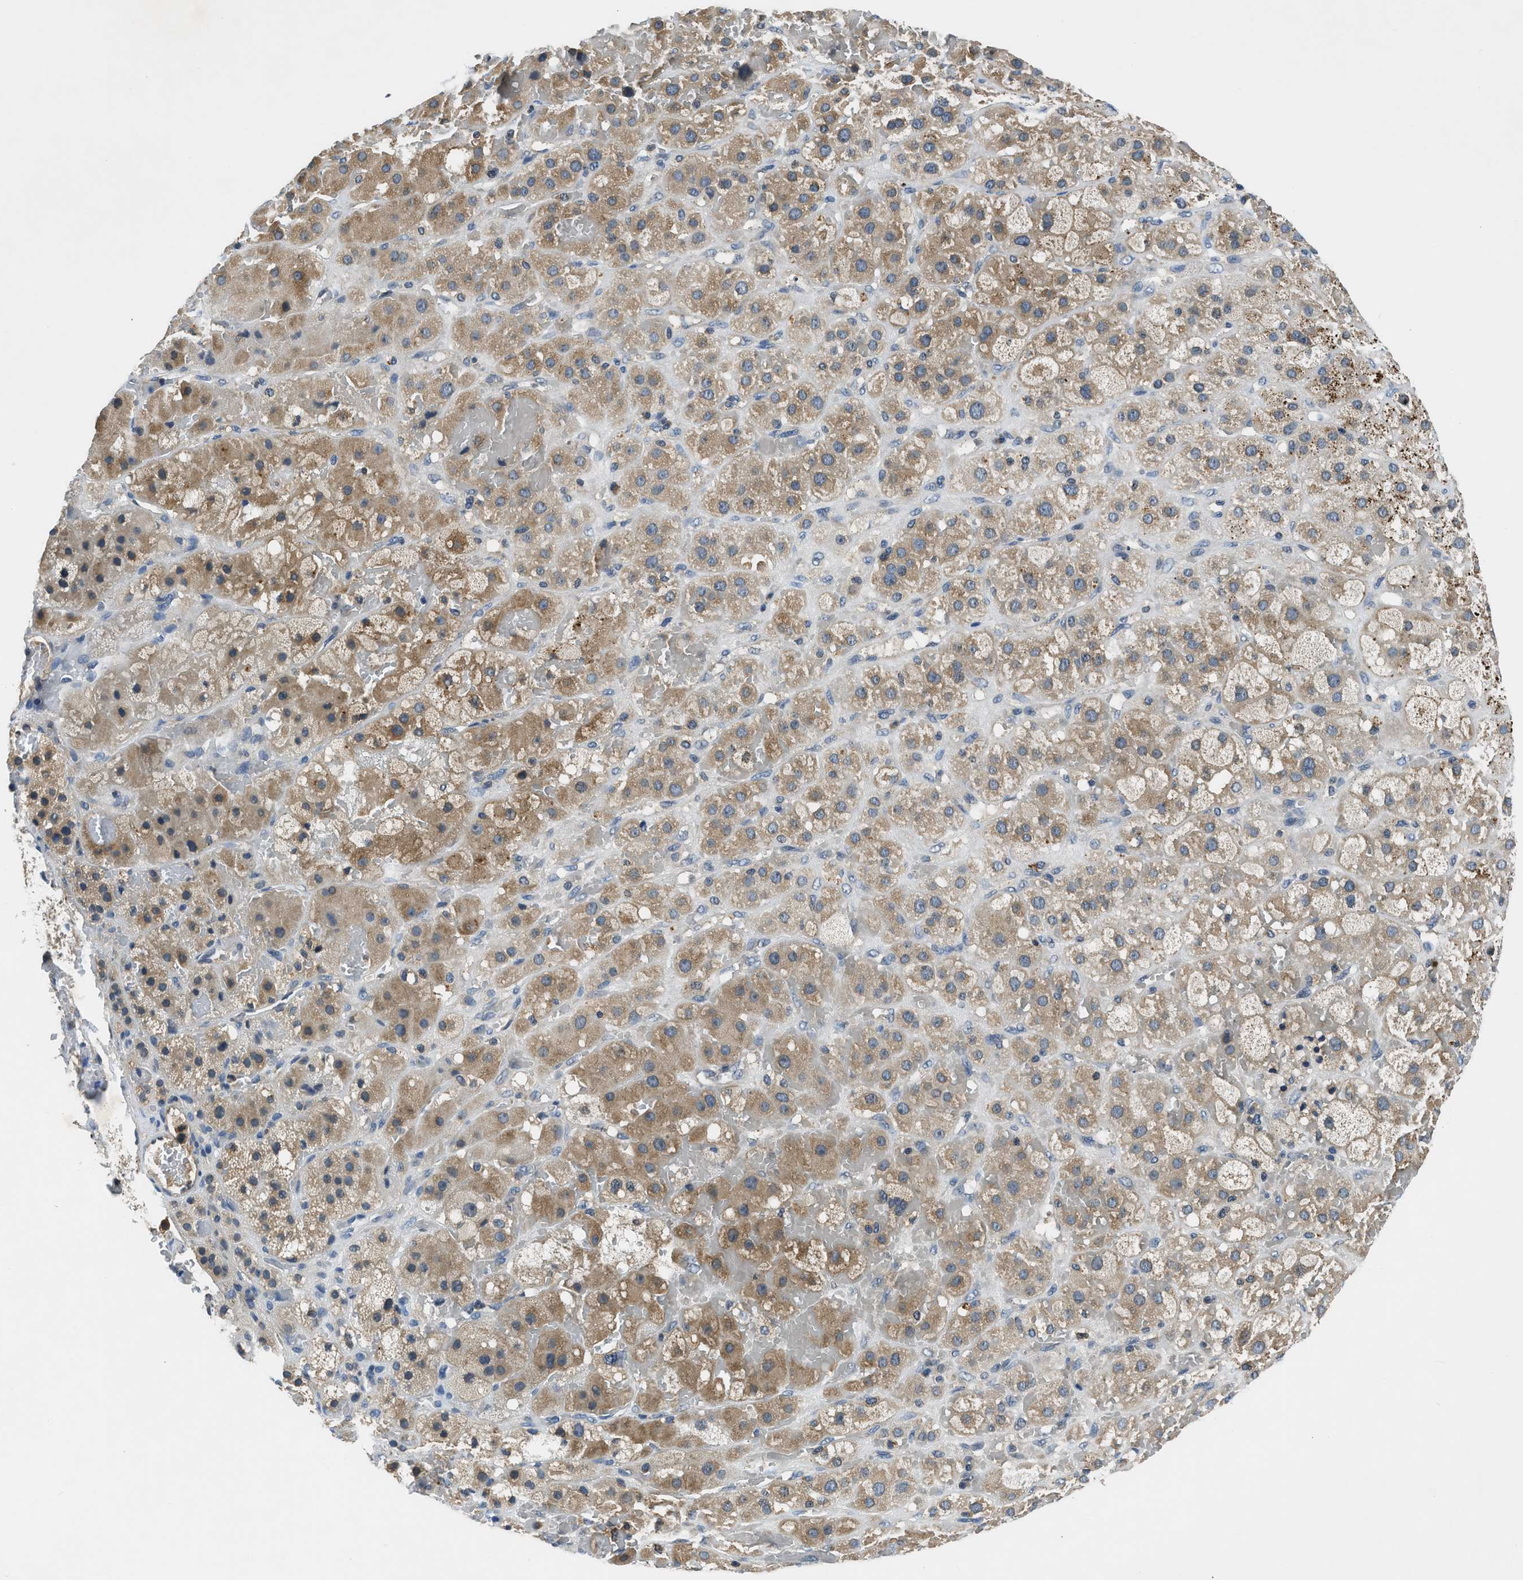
{"staining": {"intensity": "moderate", "quantity": "25%-75%", "location": "cytoplasmic/membranous"}, "tissue": "adrenal gland", "cell_type": "Glandular cells", "image_type": "normal", "snomed": [{"axis": "morphology", "description": "Normal tissue, NOS"}, {"axis": "topography", "description": "Adrenal gland"}], "caption": "Glandular cells display medium levels of moderate cytoplasmic/membranous expression in about 25%-75% of cells in benign human adrenal gland. (DAB = brown stain, brightfield microscopy at high magnification).", "gene": "PAFAH2", "patient": {"sex": "female", "age": 47}}